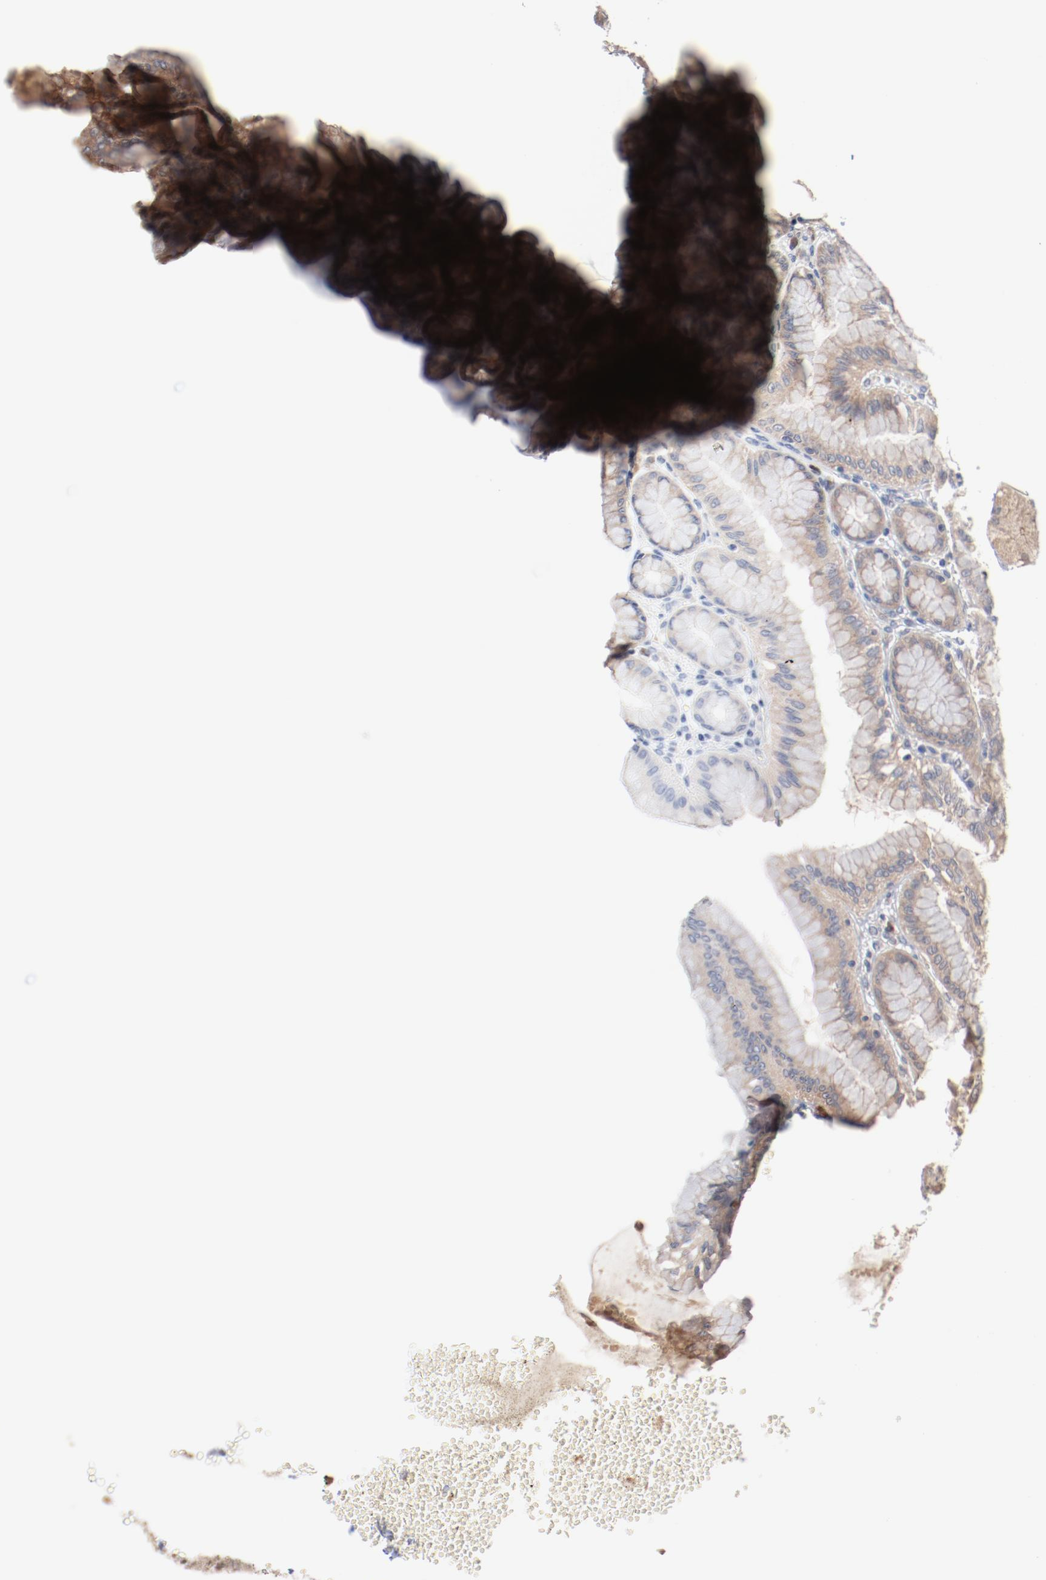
{"staining": {"intensity": "weak", "quantity": ">75%", "location": "cytoplasmic/membranous"}, "tissue": "stomach", "cell_type": "Glandular cells", "image_type": "normal", "snomed": [{"axis": "morphology", "description": "Normal tissue, NOS"}, {"axis": "topography", "description": "Stomach"}, {"axis": "topography", "description": "Stomach, lower"}], "caption": "An image of stomach stained for a protein shows weak cytoplasmic/membranous brown staining in glandular cells. (Stains: DAB in brown, nuclei in blue, Microscopy: brightfield microscopy at high magnification).", "gene": "RNASE11", "patient": {"sex": "male", "age": 76}}